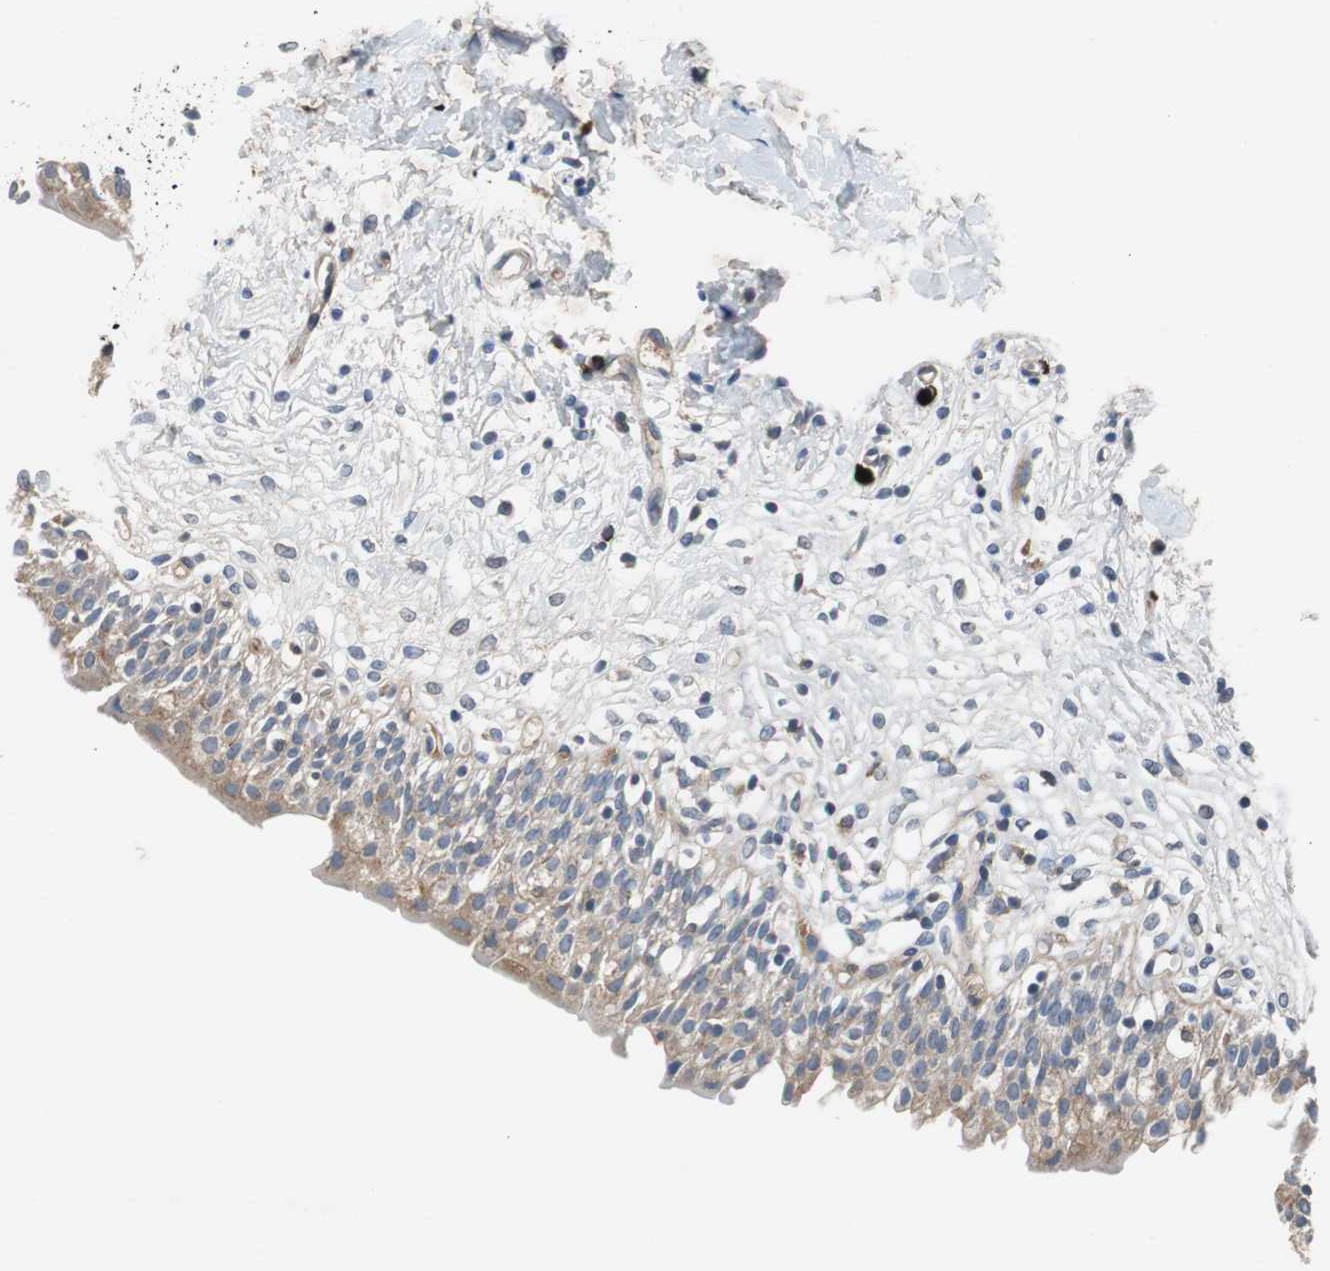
{"staining": {"intensity": "weak", "quantity": "25%-75%", "location": "cytoplasmic/membranous"}, "tissue": "urinary bladder", "cell_type": "Urothelial cells", "image_type": "normal", "snomed": [{"axis": "morphology", "description": "Normal tissue, NOS"}, {"axis": "topography", "description": "Urinary bladder"}], "caption": "This image exhibits IHC staining of unremarkable human urinary bladder, with low weak cytoplasmic/membranous expression in about 25%-75% of urothelial cells.", "gene": "SORT1", "patient": {"sex": "female", "age": 80}}